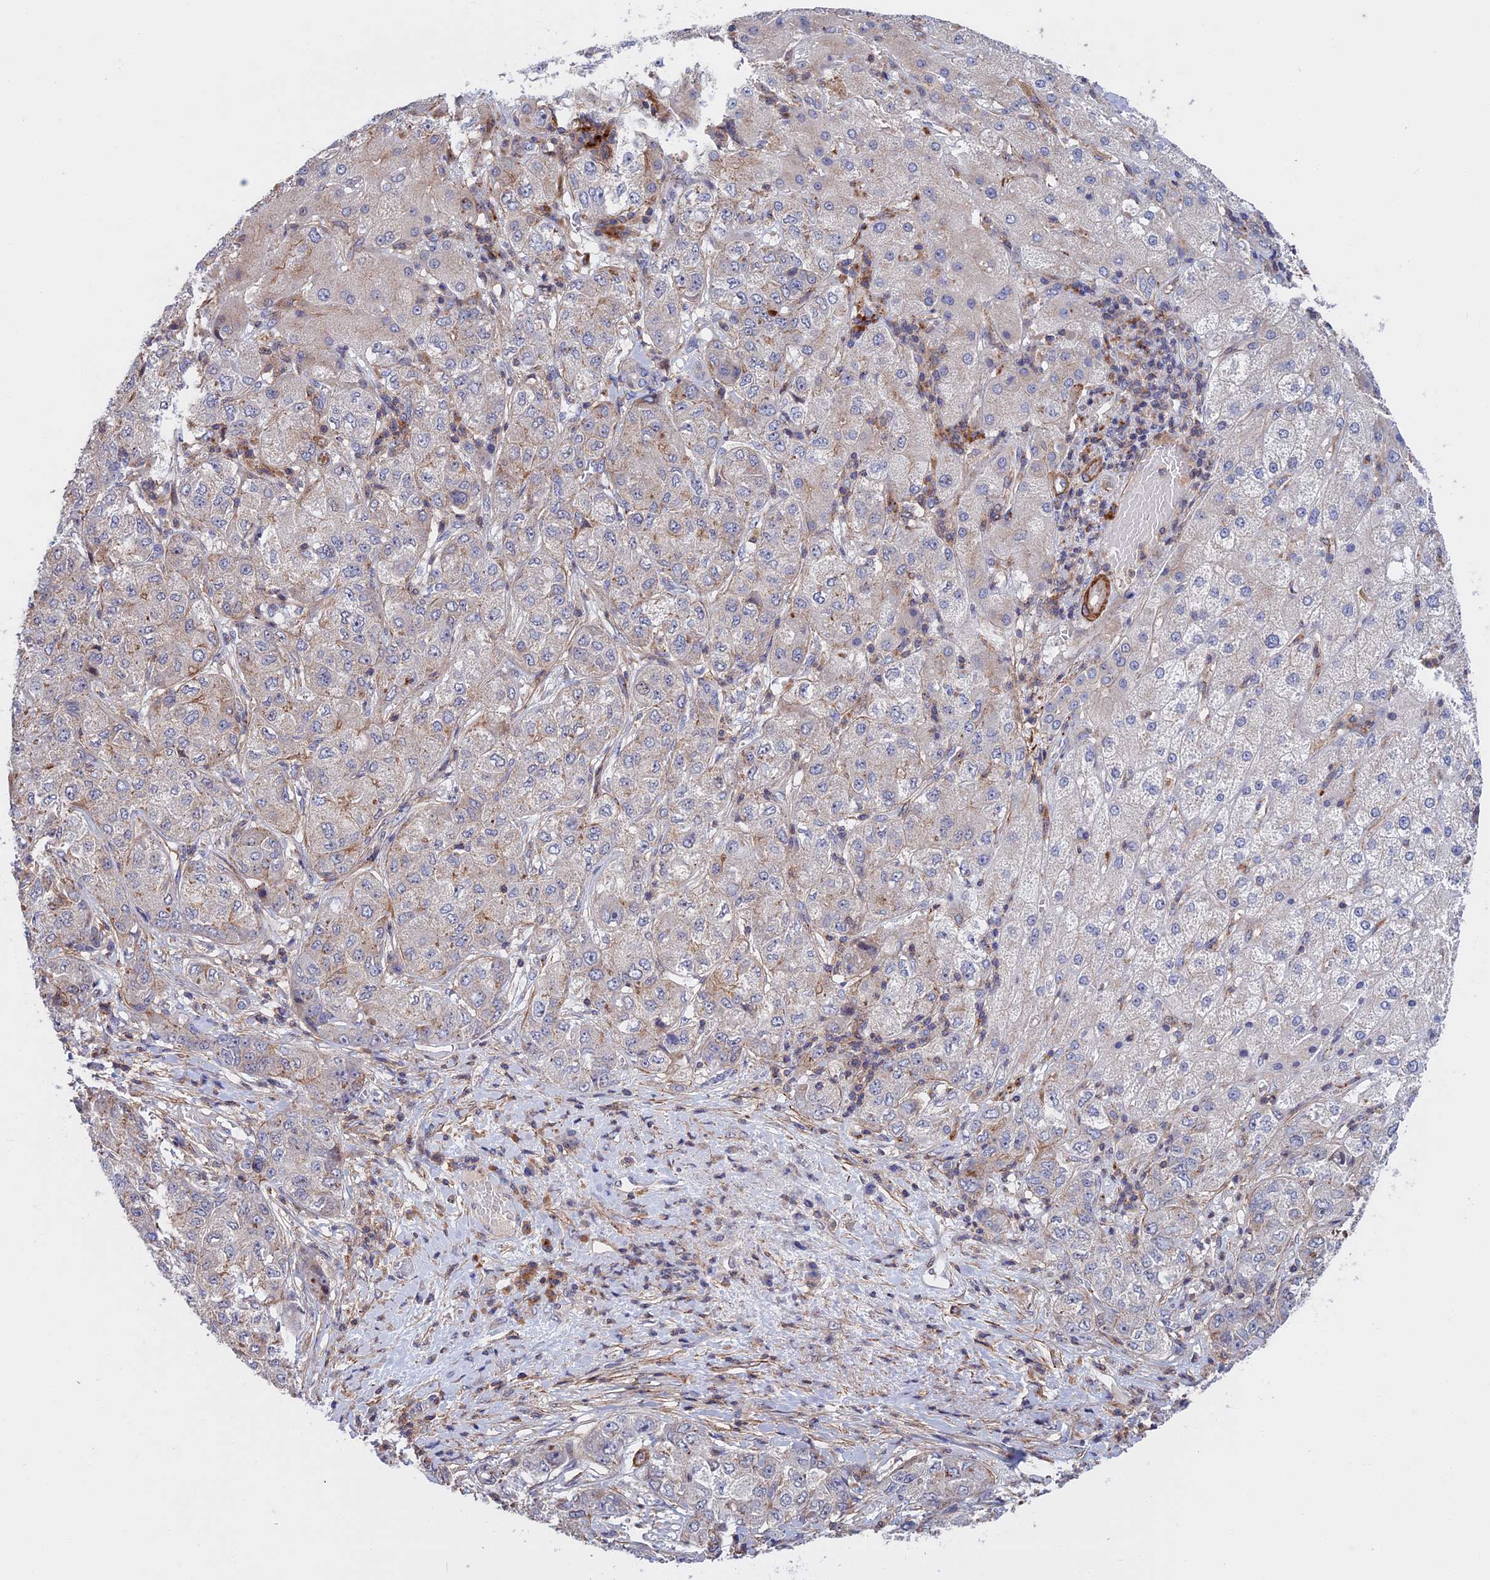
{"staining": {"intensity": "moderate", "quantity": "<25%", "location": "cytoplasmic/membranous"}, "tissue": "liver cancer", "cell_type": "Tumor cells", "image_type": "cancer", "snomed": [{"axis": "morphology", "description": "Carcinoma, Hepatocellular, NOS"}, {"axis": "topography", "description": "Liver"}], "caption": "High-magnification brightfield microscopy of liver hepatocellular carcinoma stained with DAB (brown) and counterstained with hematoxylin (blue). tumor cells exhibit moderate cytoplasmic/membranous staining is appreciated in about<25% of cells.", "gene": "LYPD5", "patient": {"sex": "male", "age": 80}}